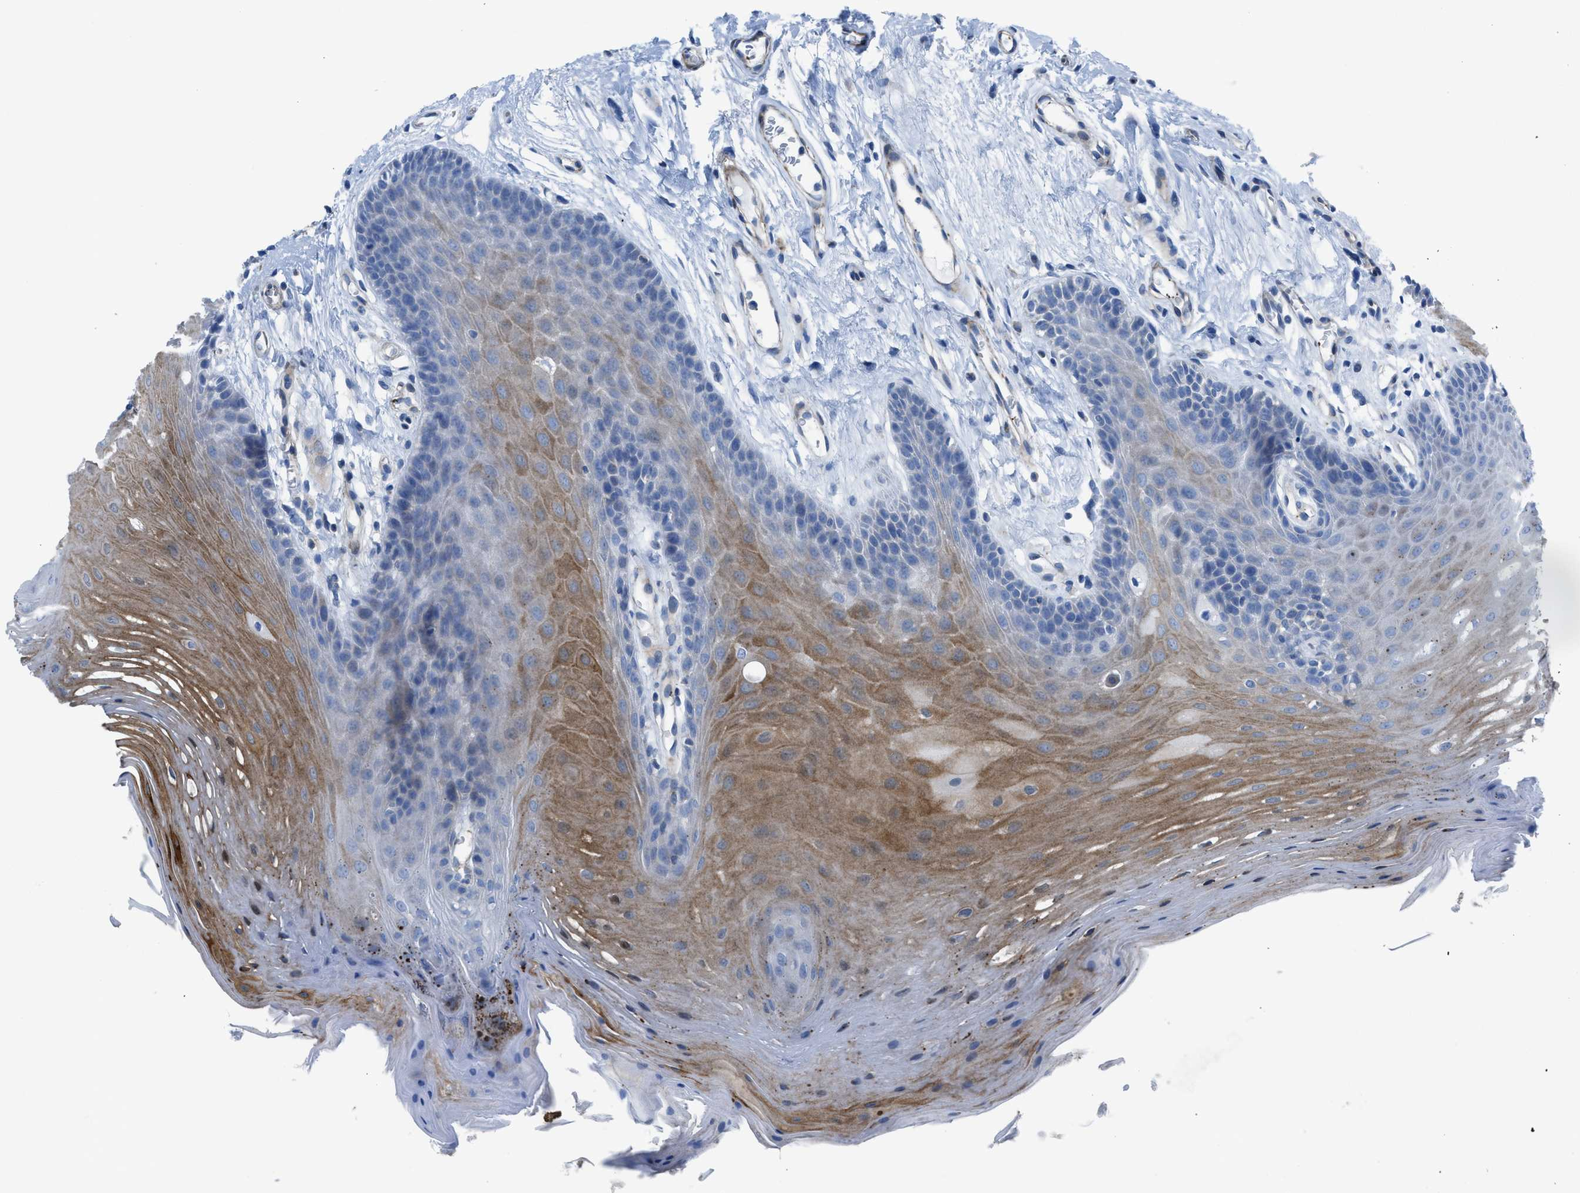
{"staining": {"intensity": "moderate", "quantity": "<25%", "location": "cytoplasmic/membranous"}, "tissue": "oral mucosa", "cell_type": "Squamous epithelial cells", "image_type": "normal", "snomed": [{"axis": "morphology", "description": "Normal tissue, NOS"}, {"axis": "morphology", "description": "Squamous cell carcinoma, NOS"}, {"axis": "topography", "description": "Oral tissue"}, {"axis": "topography", "description": "Head-Neck"}], "caption": "Benign oral mucosa demonstrates moderate cytoplasmic/membranous positivity in about <25% of squamous epithelial cells, visualized by immunohistochemistry.", "gene": "KCNH7", "patient": {"sex": "male", "age": 71}}